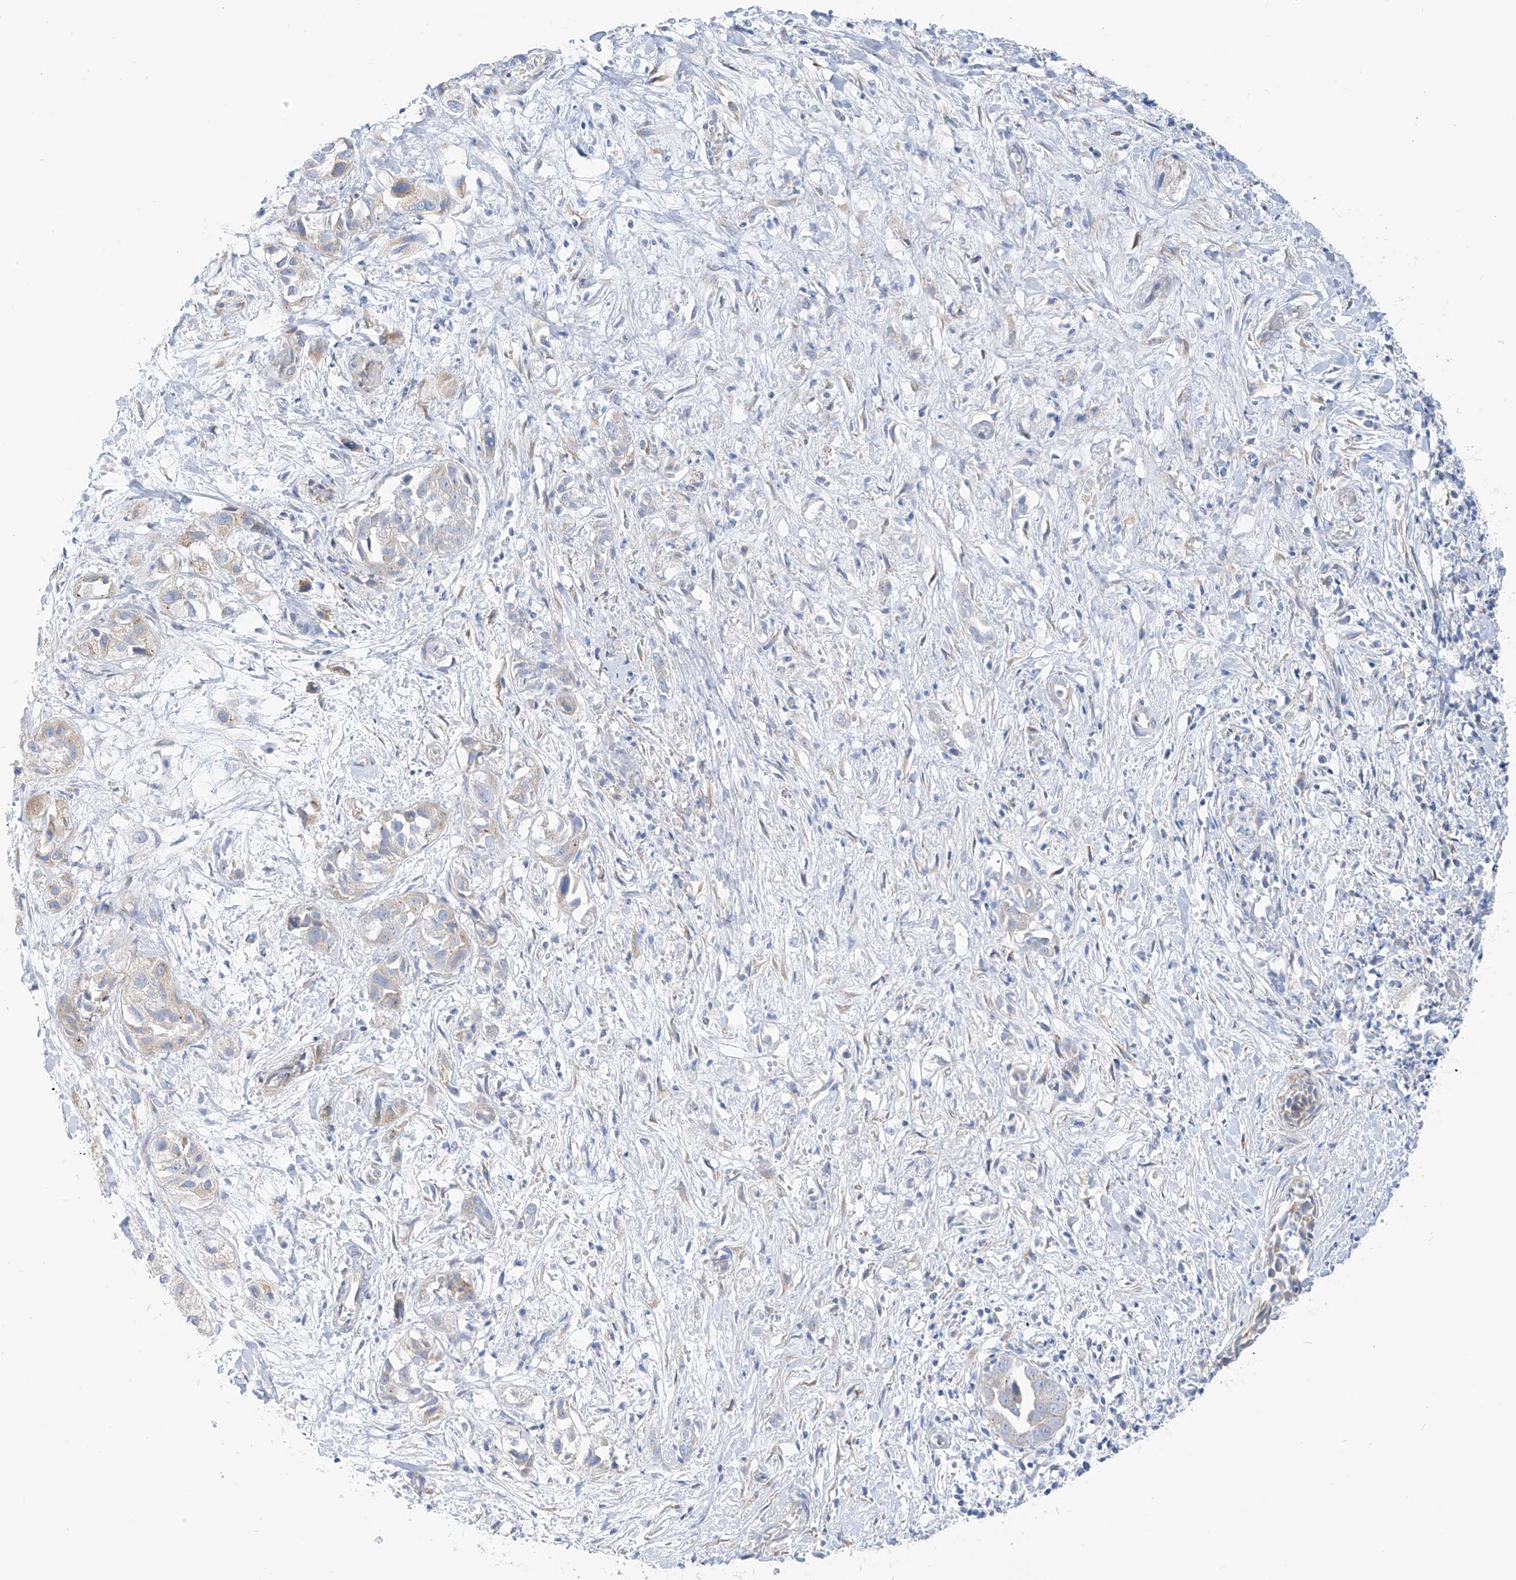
{"staining": {"intensity": "negative", "quantity": "none", "location": "none"}, "tissue": "liver cancer", "cell_type": "Tumor cells", "image_type": "cancer", "snomed": [{"axis": "morphology", "description": "Cholangiocarcinoma"}, {"axis": "topography", "description": "Liver"}], "caption": "This is an immunohistochemistry (IHC) histopathology image of human liver cholangiocarcinoma. There is no positivity in tumor cells.", "gene": "RCN2", "patient": {"sex": "female", "age": 52}}